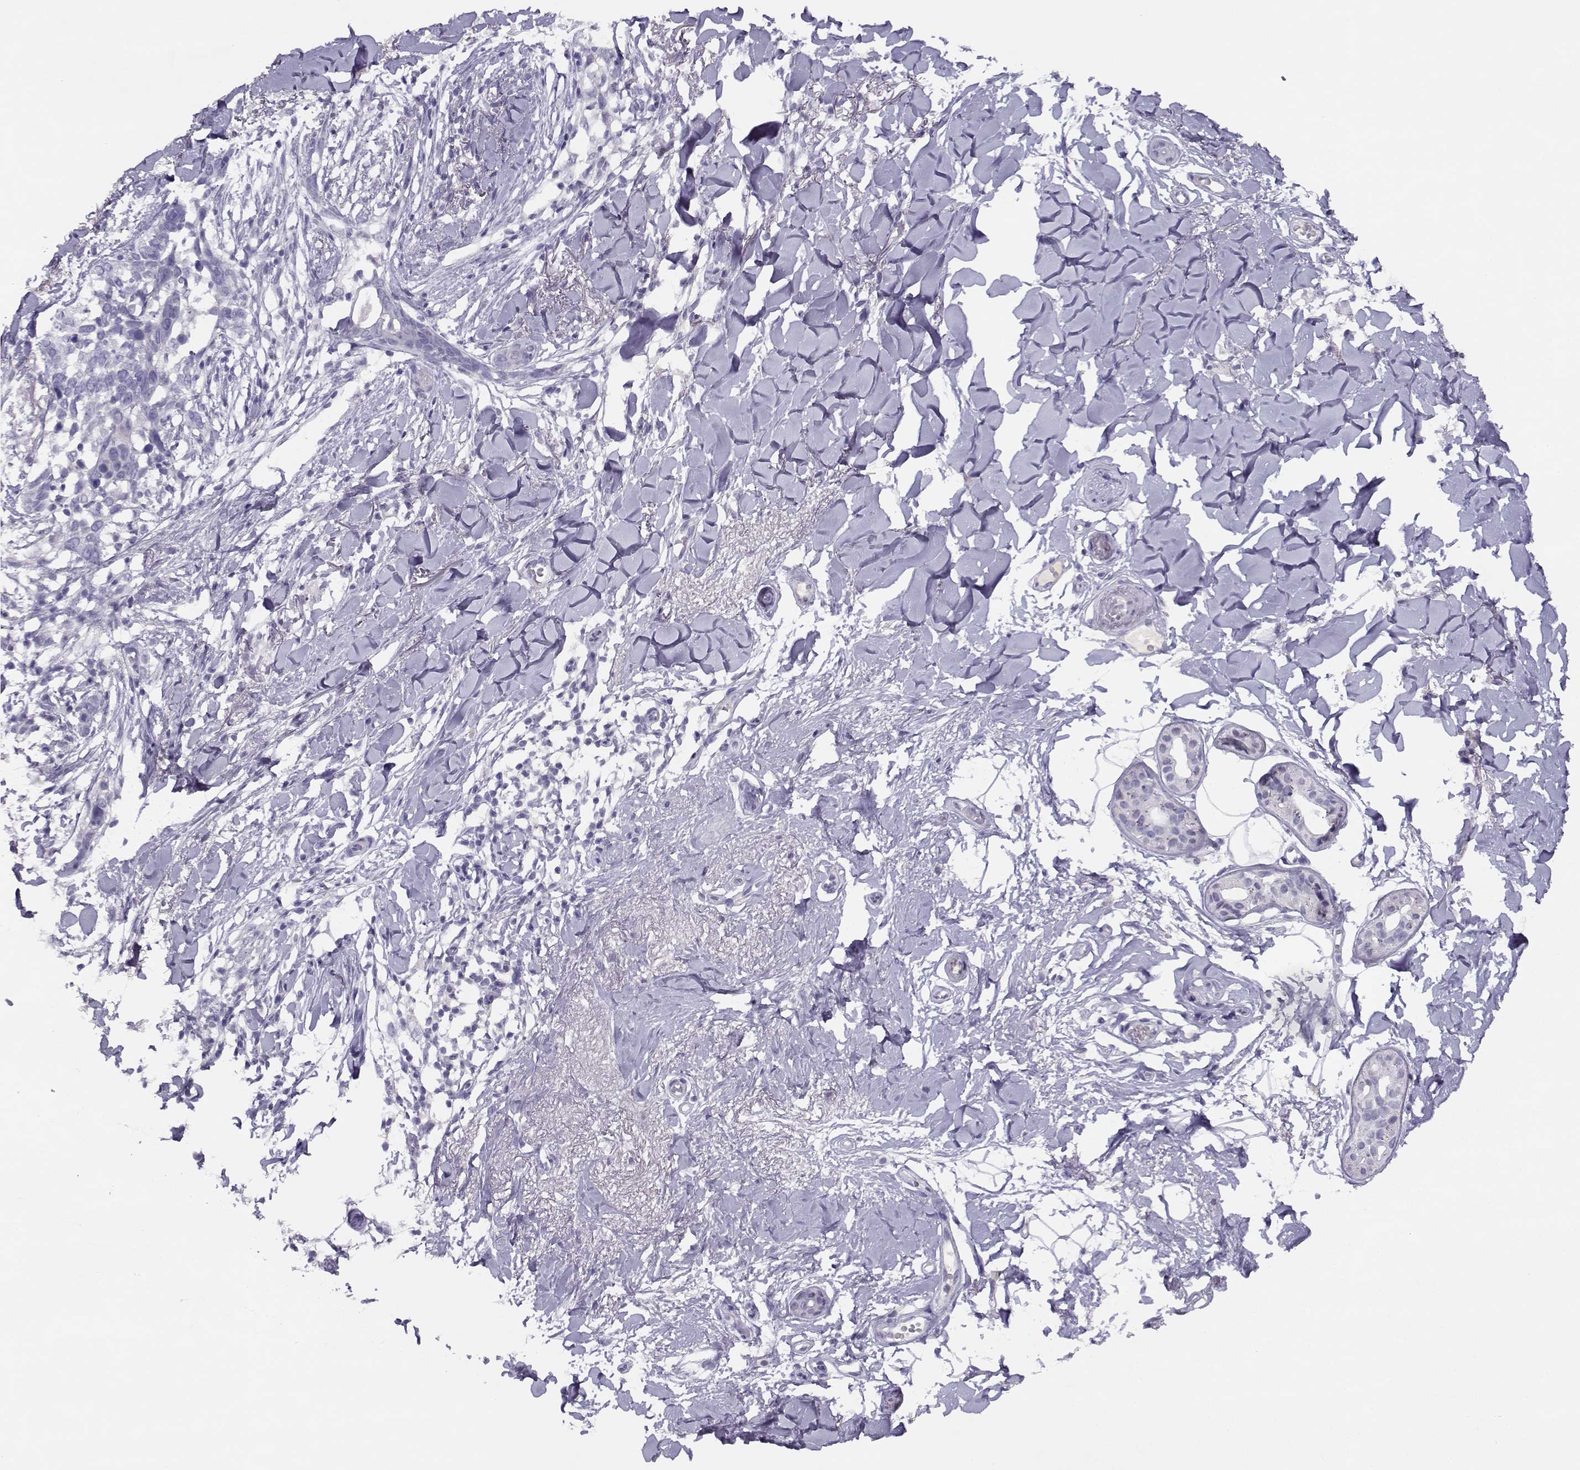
{"staining": {"intensity": "negative", "quantity": "none", "location": "none"}, "tissue": "skin cancer", "cell_type": "Tumor cells", "image_type": "cancer", "snomed": [{"axis": "morphology", "description": "Normal tissue, NOS"}, {"axis": "morphology", "description": "Basal cell carcinoma"}, {"axis": "topography", "description": "Skin"}], "caption": "The image displays no staining of tumor cells in basal cell carcinoma (skin).", "gene": "CFAP77", "patient": {"sex": "male", "age": 84}}